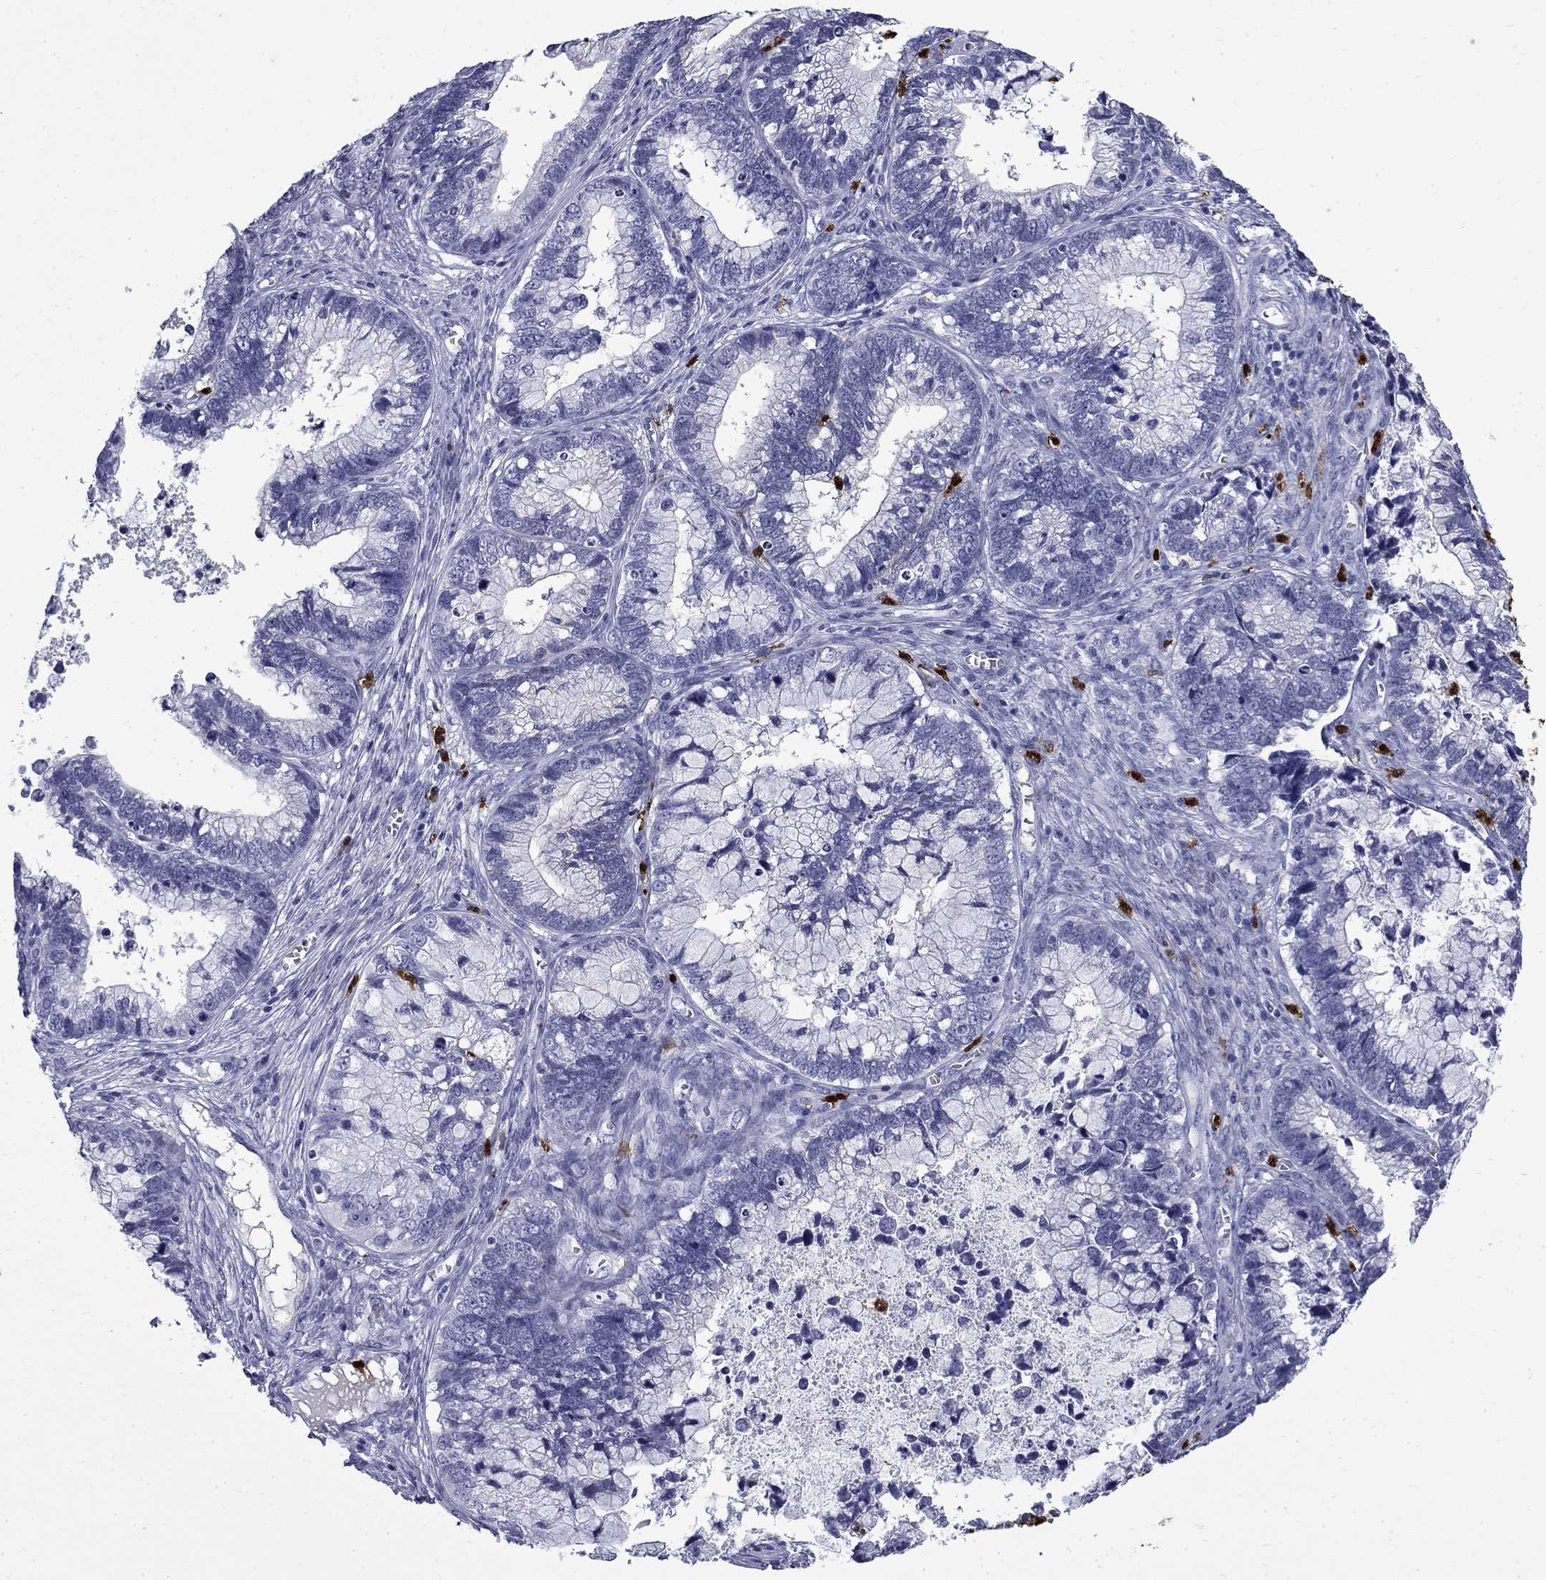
{"staining": {"intensity": "negative", "quantity": "none", "location": "none"}, "tissue": "cervical cancer", "cell_type": "Tumor cells", "image_type": "cancer", "snomed": [{"axis": "morphology", "description": "Adenocarcinoma, NOS"}, {"axis": "topography", "description": "Cervix"}], "caption": "The photomicrograph displays no staining of tumor cells in adenocarcinoma (cervical).", "gene": "TRIM29", "patient": {"sex": "female", "age": 44}}